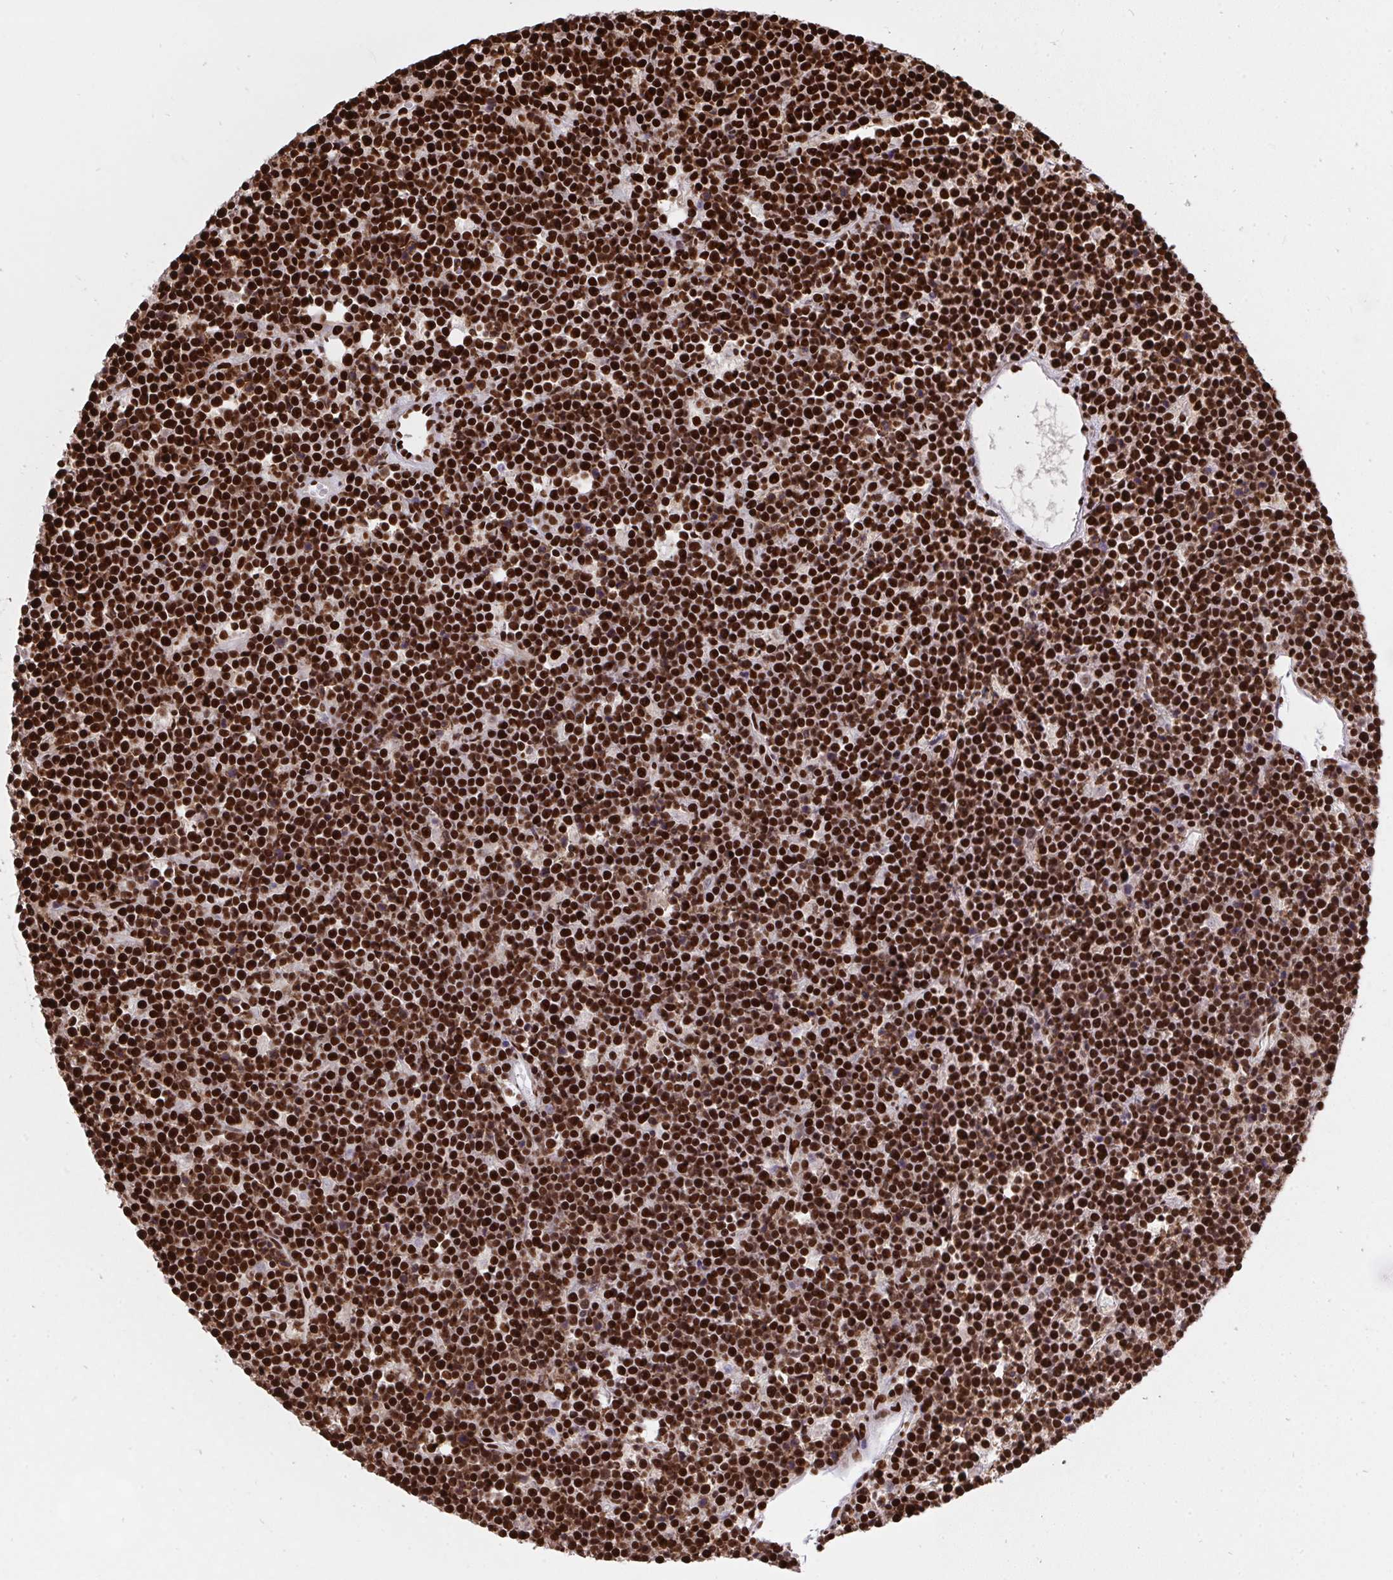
{"staining": {"intensity": "strong", "quantity": ">75%", "location": "nuclear"}, "tissue": "lymphoma", "cell_type": "Tumor cells", "image_type": "cancer", "snomed": [{"axis": "morphology", "description": "Malignant lymphoma, non-Hodgkin's type, High grade"}, {"axis": "topography", "description": "Ovary"}], "caption": "Human malignant lymphoma, non-Hodgkin's type (high-grade) stained with a protein marker demonstrates strong staining in tumor cells.", "gene": "HNRNPL", "patient": {"sex": "female", "age": 56}}